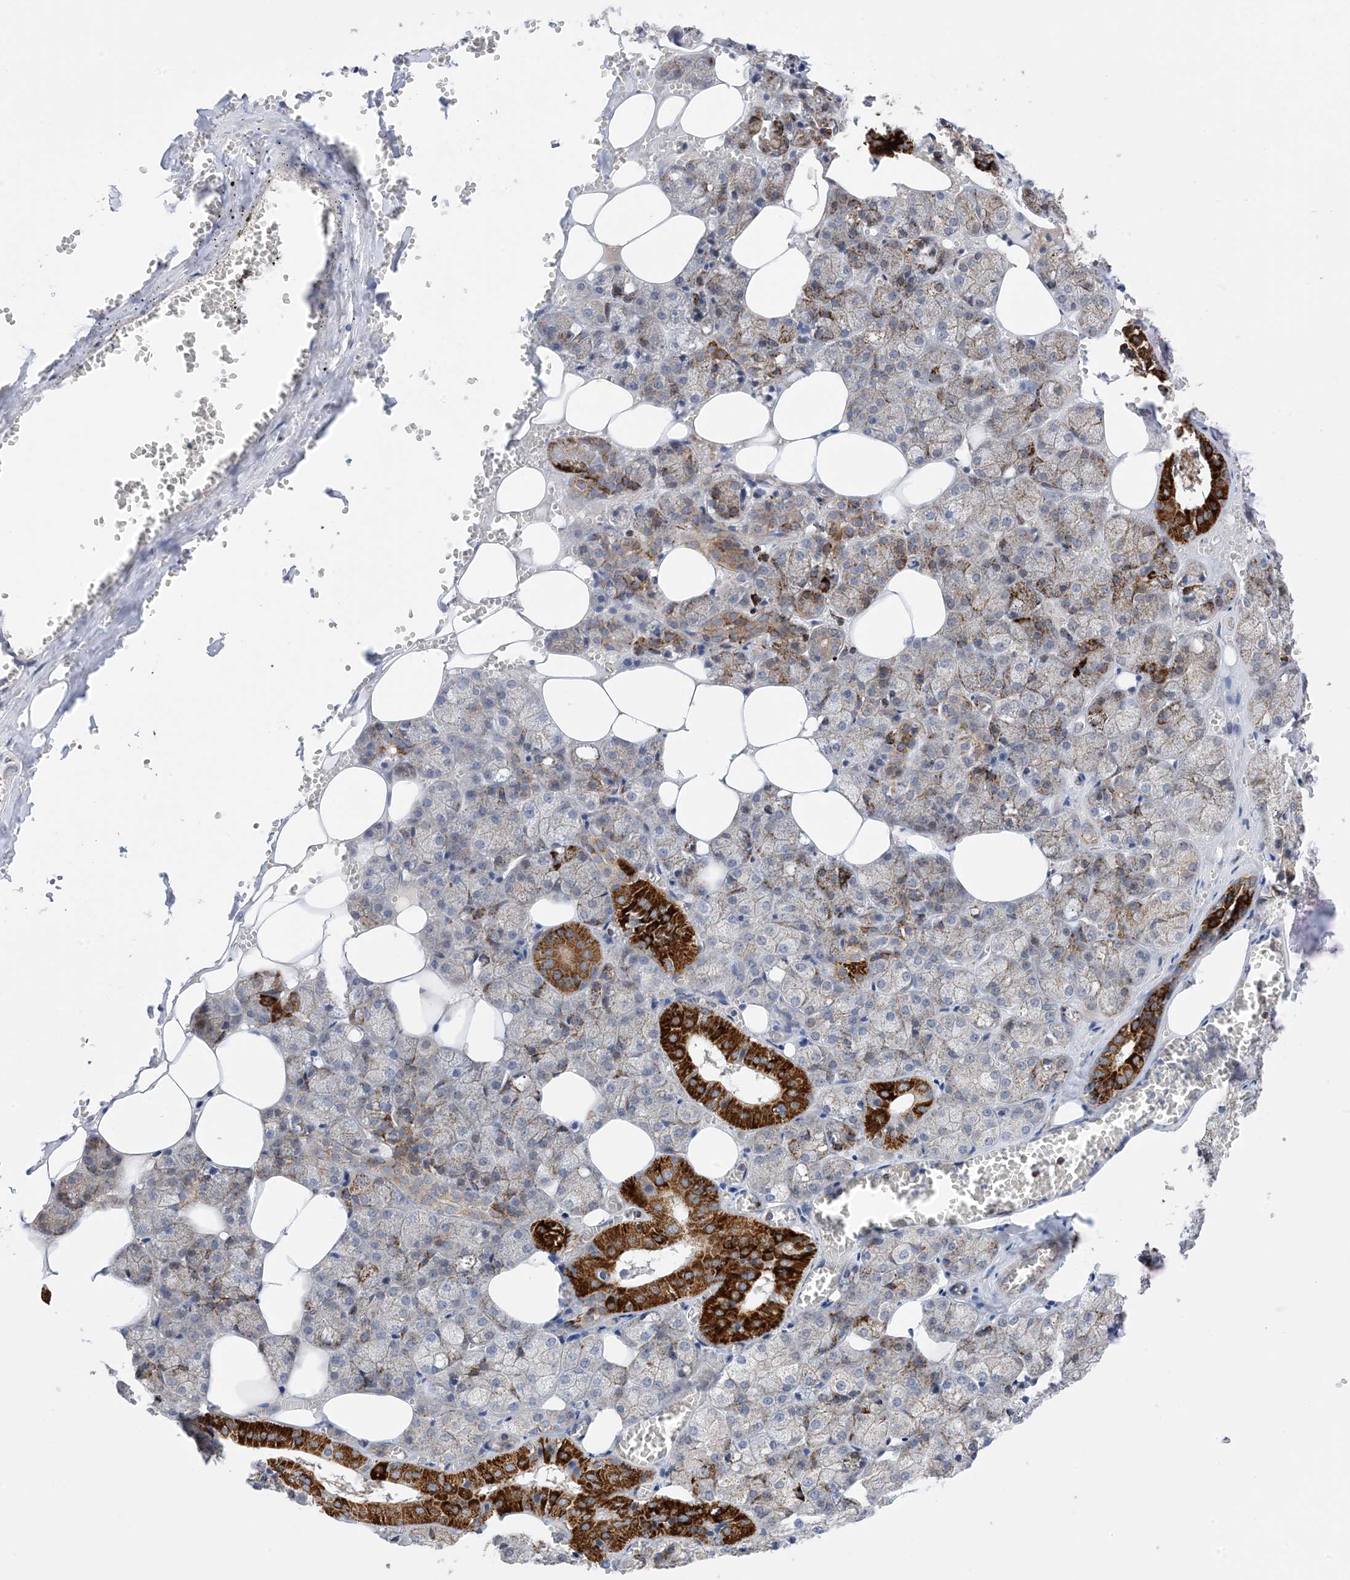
{"staining": {"intensity": "strong", "quantity": "<25%", "location": "cytoplasmic/membranous"}, "tissue": "salivary gland", "cell_type": "Glandular cells", "image_type": "normal", "snomed": [{"axis": "morphology", "description": "Normal tissue, NOS"}, {"axis": "topography", "description": "Salivary gland"}], "caption": "Salivary gland stained with DAB (3,3'-diaminobenzidine) immunohistochemistry reveals medium levels of strong cytoplasmic/membranous expression in approximately <25% of glandular cells.", "gene": "PLK4", "patient": {"sex": "male", "age": 62}}